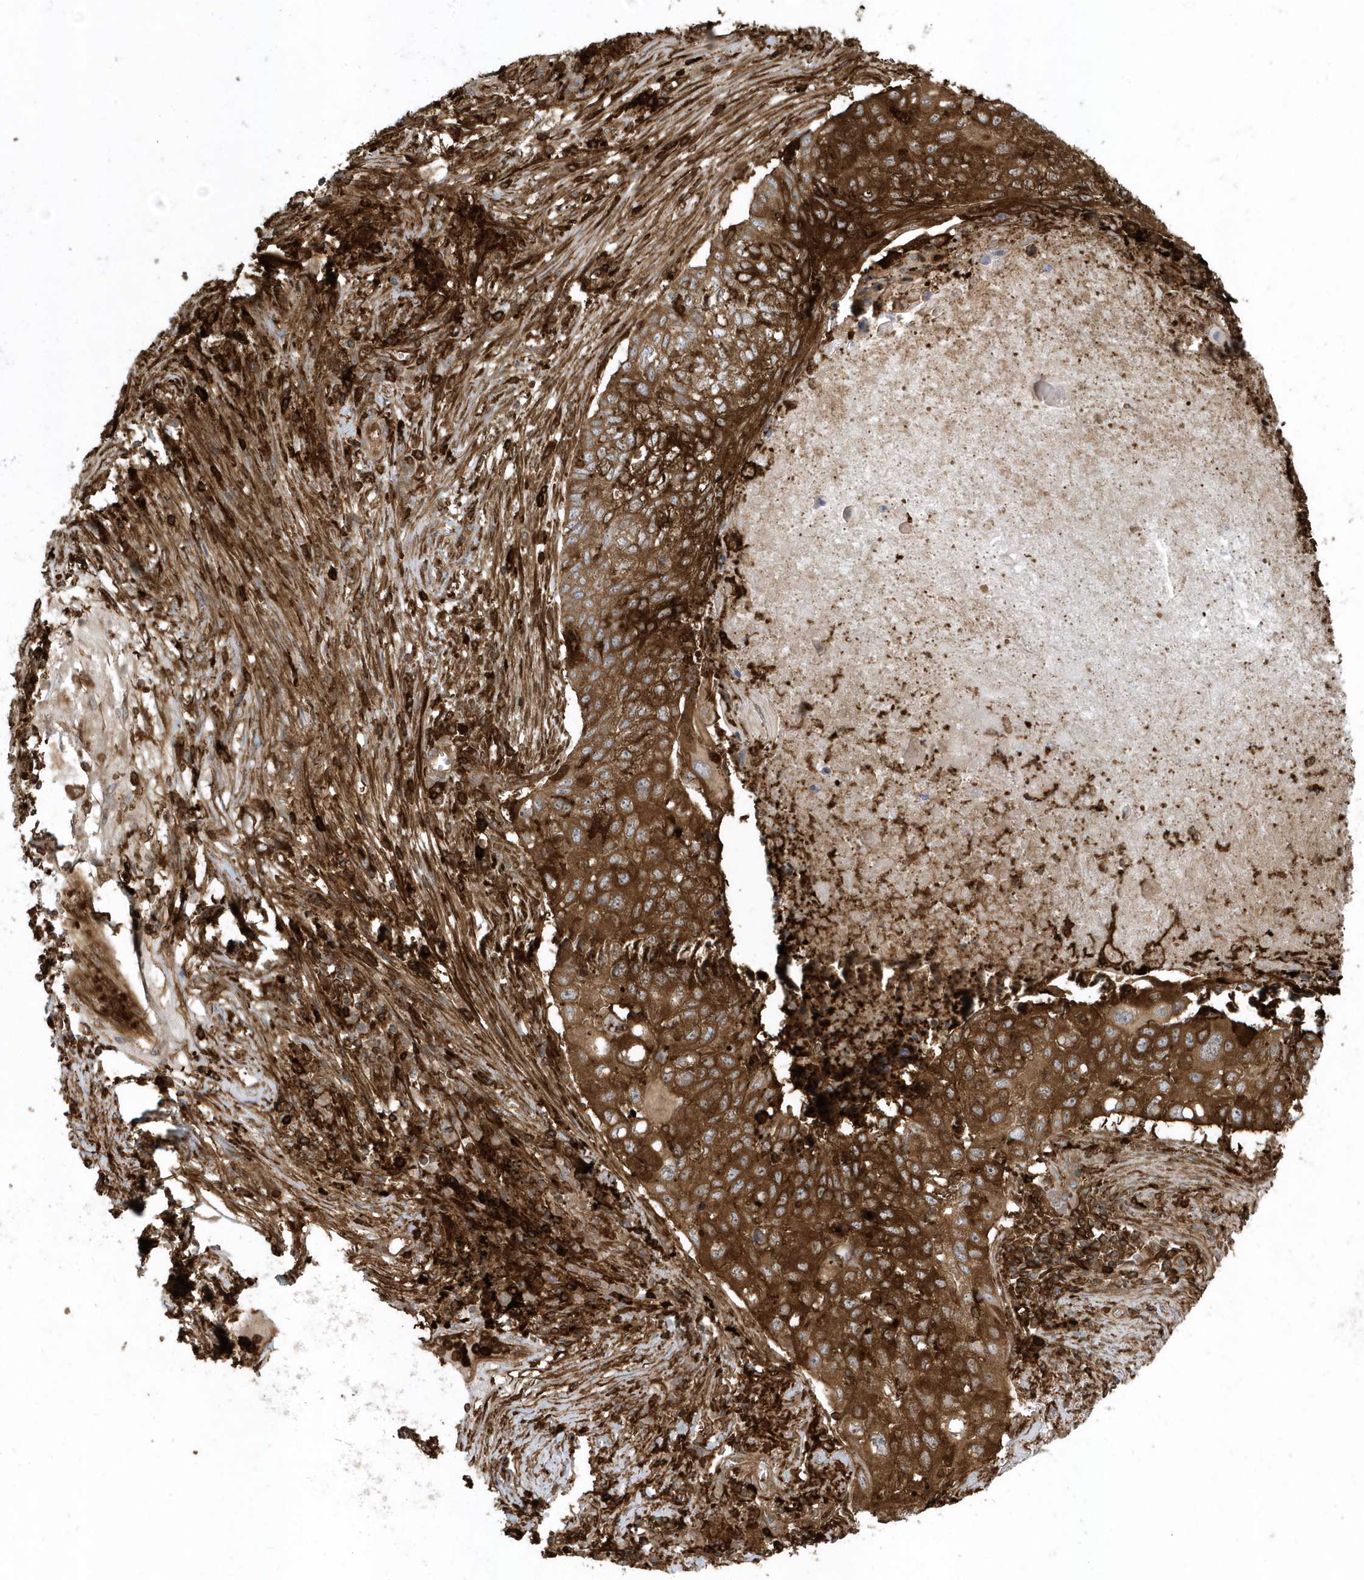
{"staining": {"intensity": "strong", "quantity": ">75%", "location": "cytoplasmic/membranous"}, "tissue": "lung cancer", "cell_type": "Tumor cells", "image_type": "cancer", "snomed": [{"axis": "morphology", "description": "Squamous cell carcinoma, NOS"}, {"axis": "topography", "description": "Lung"}], "caption": "Lung squamous cell carcinoma tissue shows strong cytoplasmic/membranous positivity in approximately >75% of tumor cells", "gene": "CLCN6", "patient": {"sex": "female", "age": 63}}